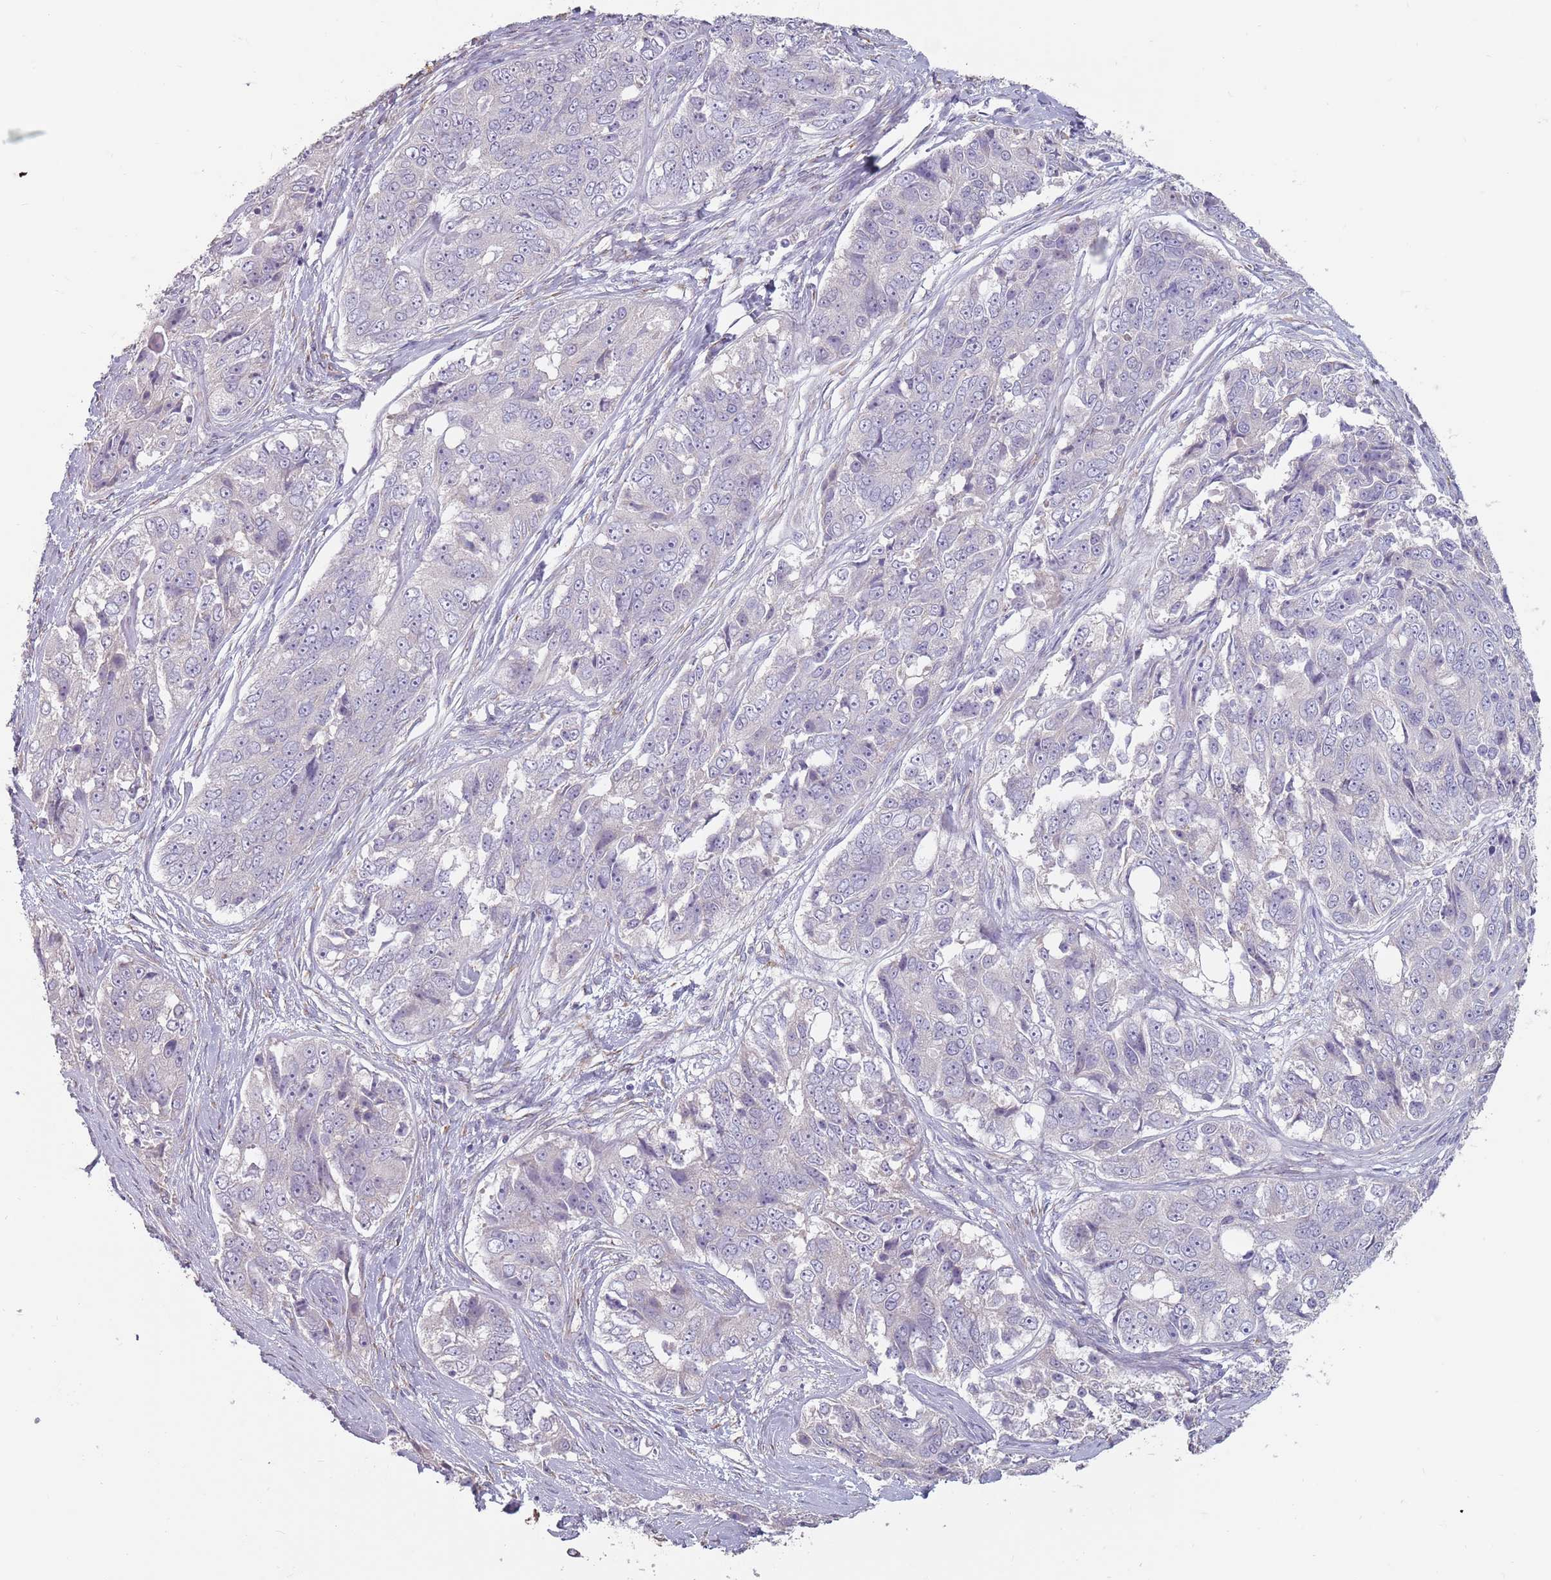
{"staining": {"intensity": "negative", "quantity": "none", "location": "none"}, "tissue": "ovarian cancer", "cell_type": "Tumor cells", "image_type": "cancer", "snomed": [{"axis": "morphology", "description": "Carcinoma, endometroid"}, {"axis": "topography", "description": "Ovary"}], "caption": "IHC of ovarian endometroid carcinoma shows no positivity in tumor cells.", "gene": "DXO", "patient": {"sex": "female", "age": 51}}